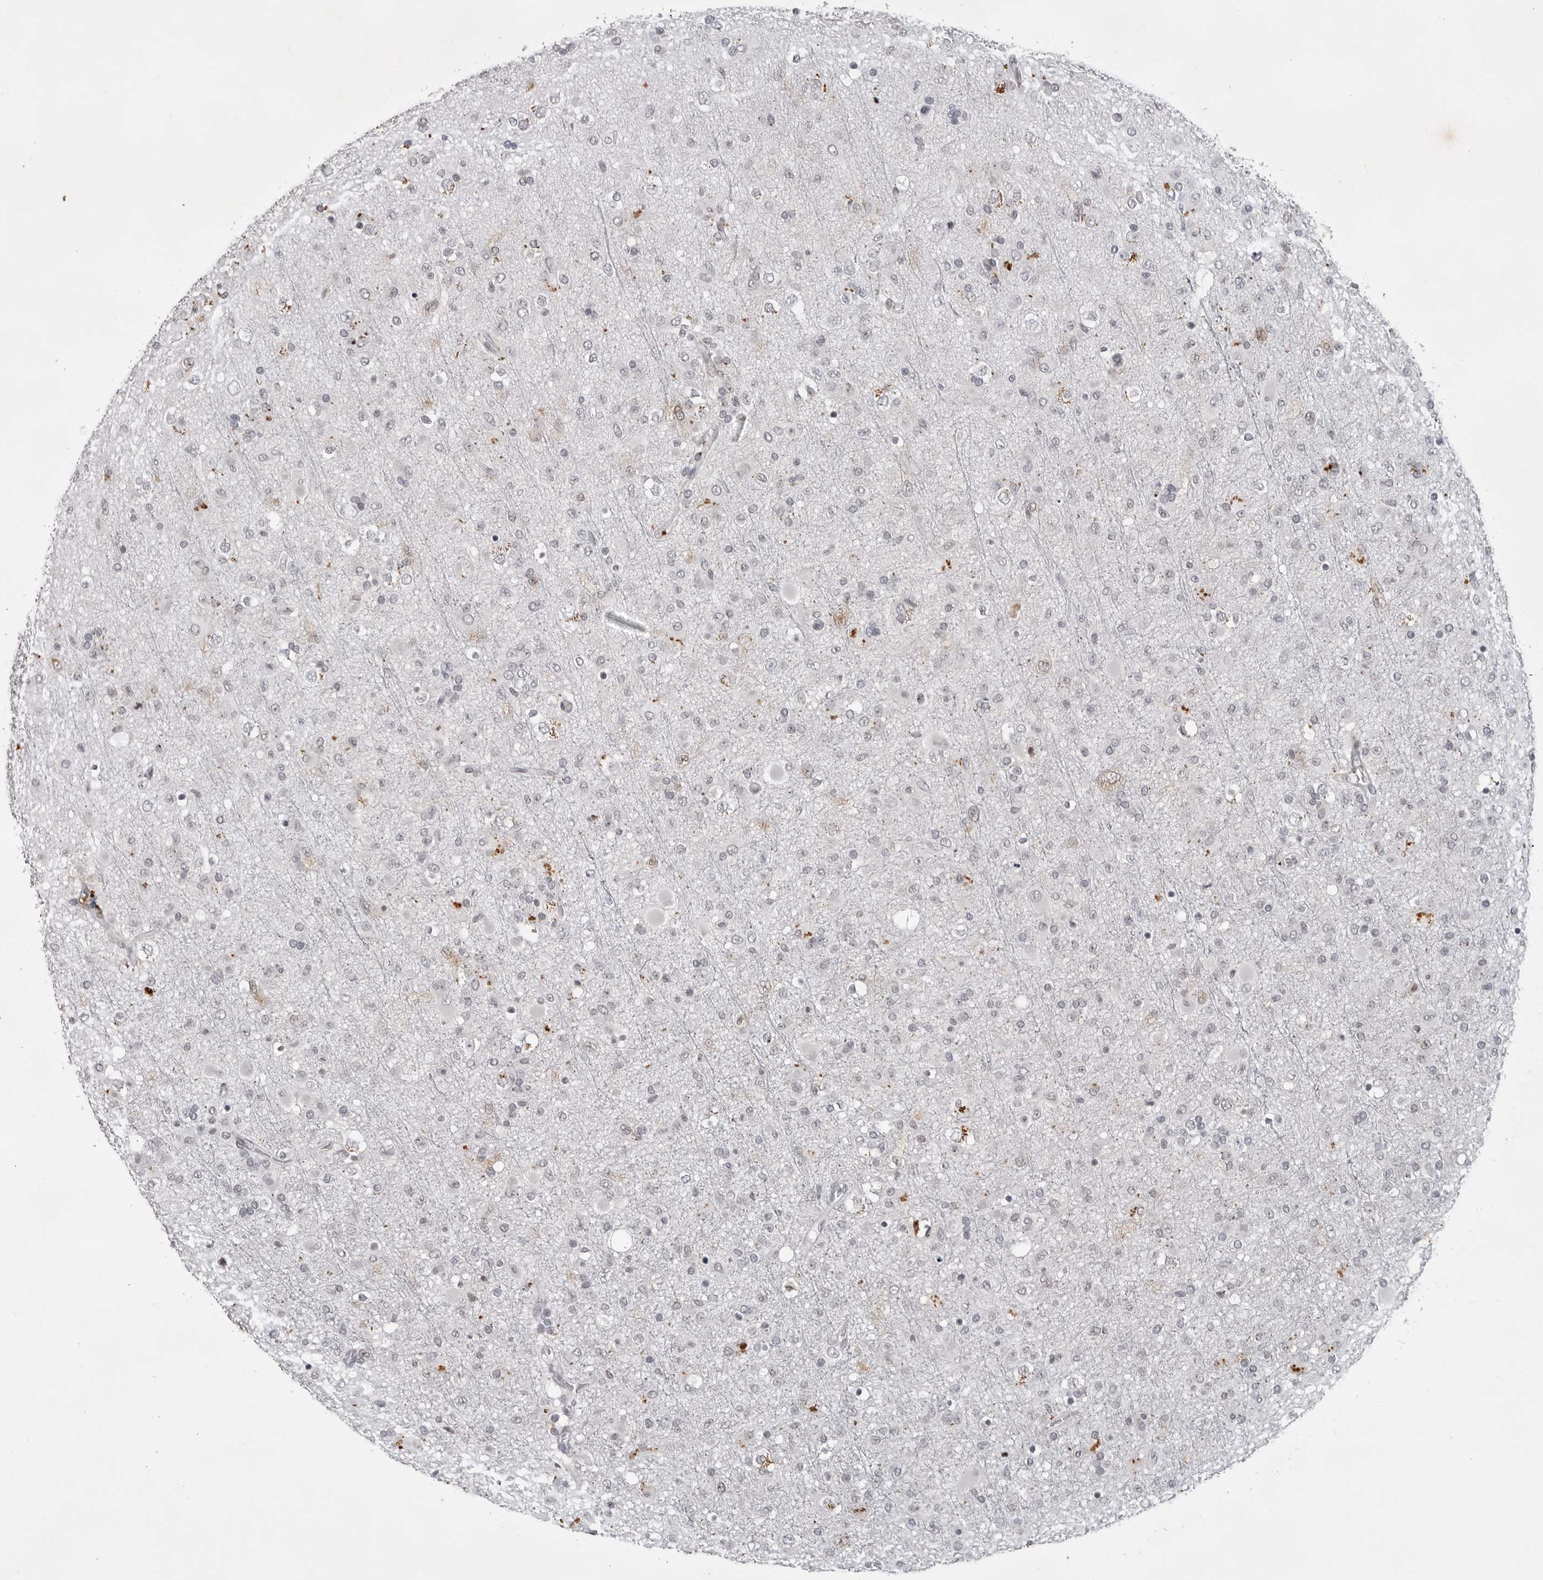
{"staining": {"intensity": "negative", "quantity": "none", "location": "none"}, "tissue": "glioma", "cell_type": "Tumor cells", "image_type": "cancer", "snomed": [{"axis": "morphology", "description": "Glioma, malignant, Low grade"}, {"axis": "topography", "description": "Brain"}], "caption": "High magnification brightfield microscopy of glioma stained with DAB (brown) and counterstained with hematoxylin (blue): tumor cells show no significant staining.", "gene": "RRM1", "patient": {"sex": "male", "age": 65}}